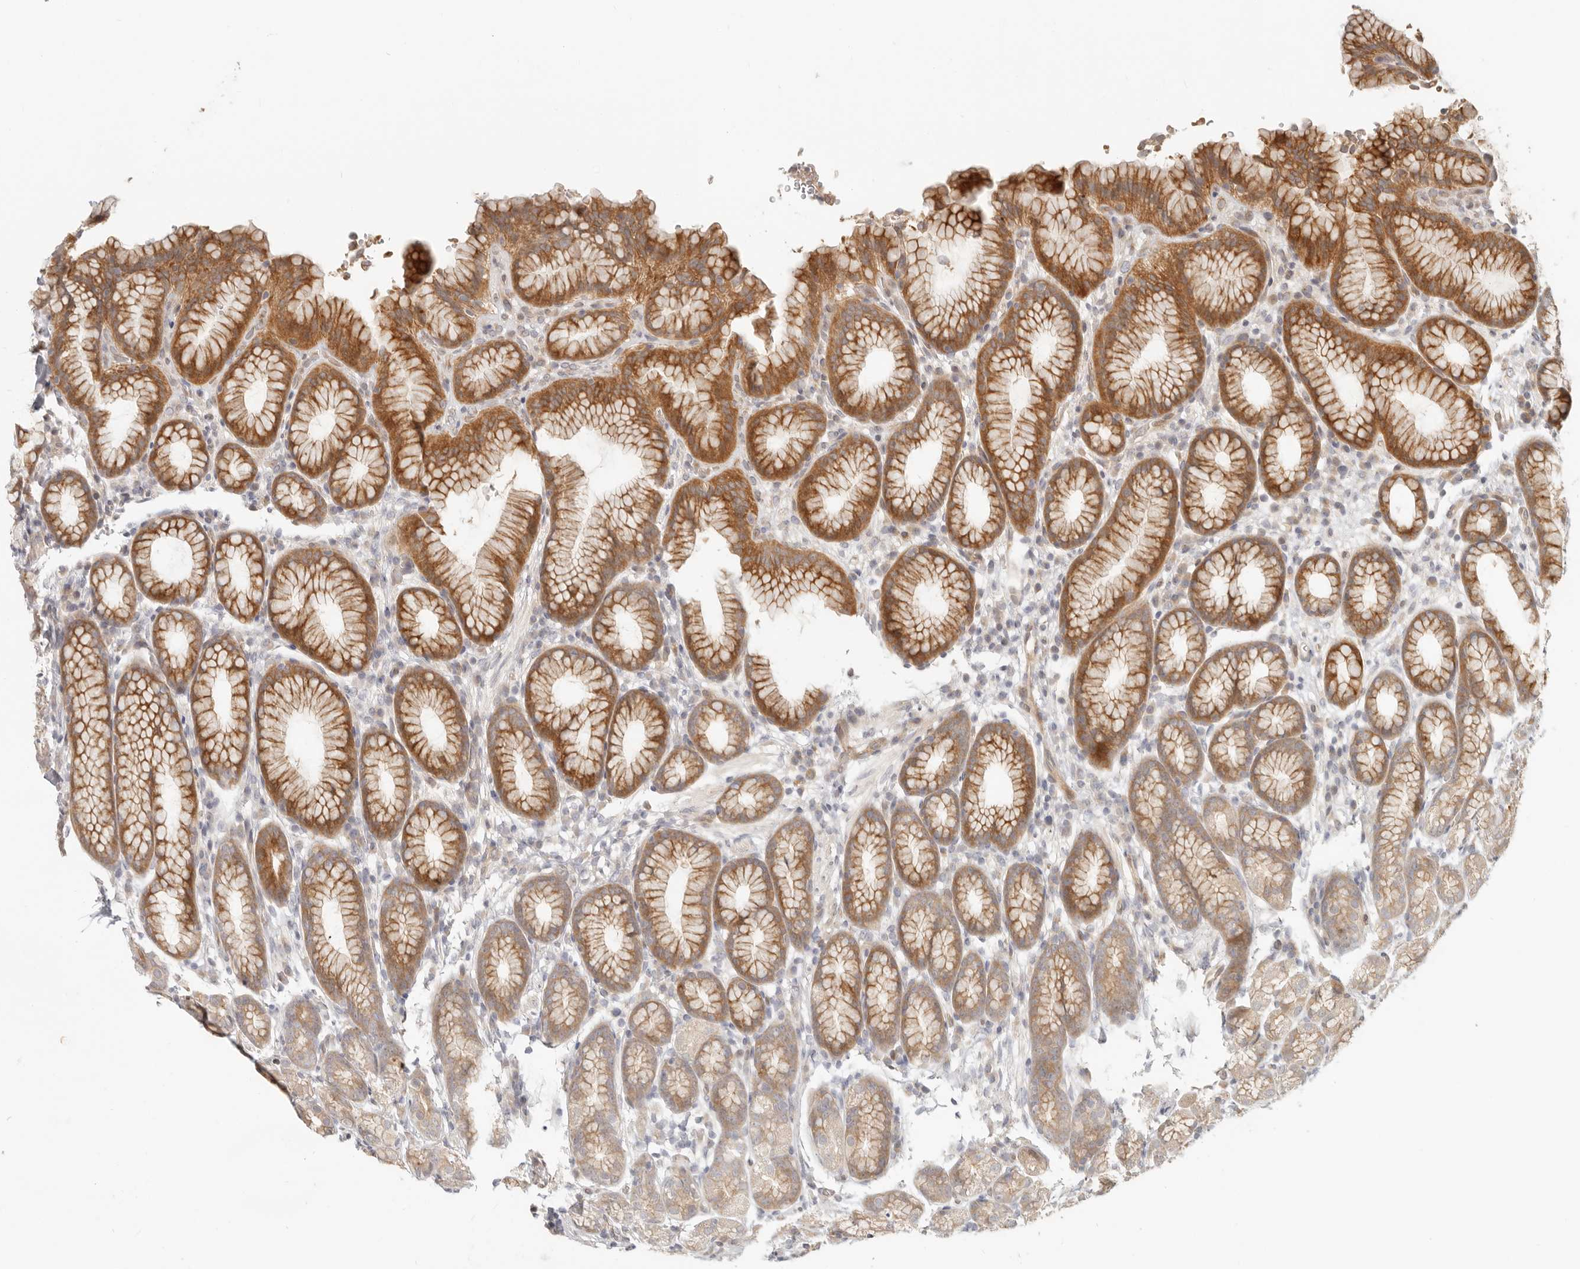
{"staining": {"intensity": "moderate", "quantity": ">75%", "location": "cytoplasmic/membranous"}, "tissue": "stomach", "cell_type": "Glandular cells", "image_type": "normal", "snomed": [{"axis": "morphology", "description": "Normal tissue, NOS"}, {"axis": "topography", "description": "Stomach"}], "caption": "Stomach stained for a protein (brown) displays moderate cytoplasmic/membranous positive positivity in about >75% of glandular cells.", "gene": "TUFT1", "patient": {"sex": "male", "age": 42}}